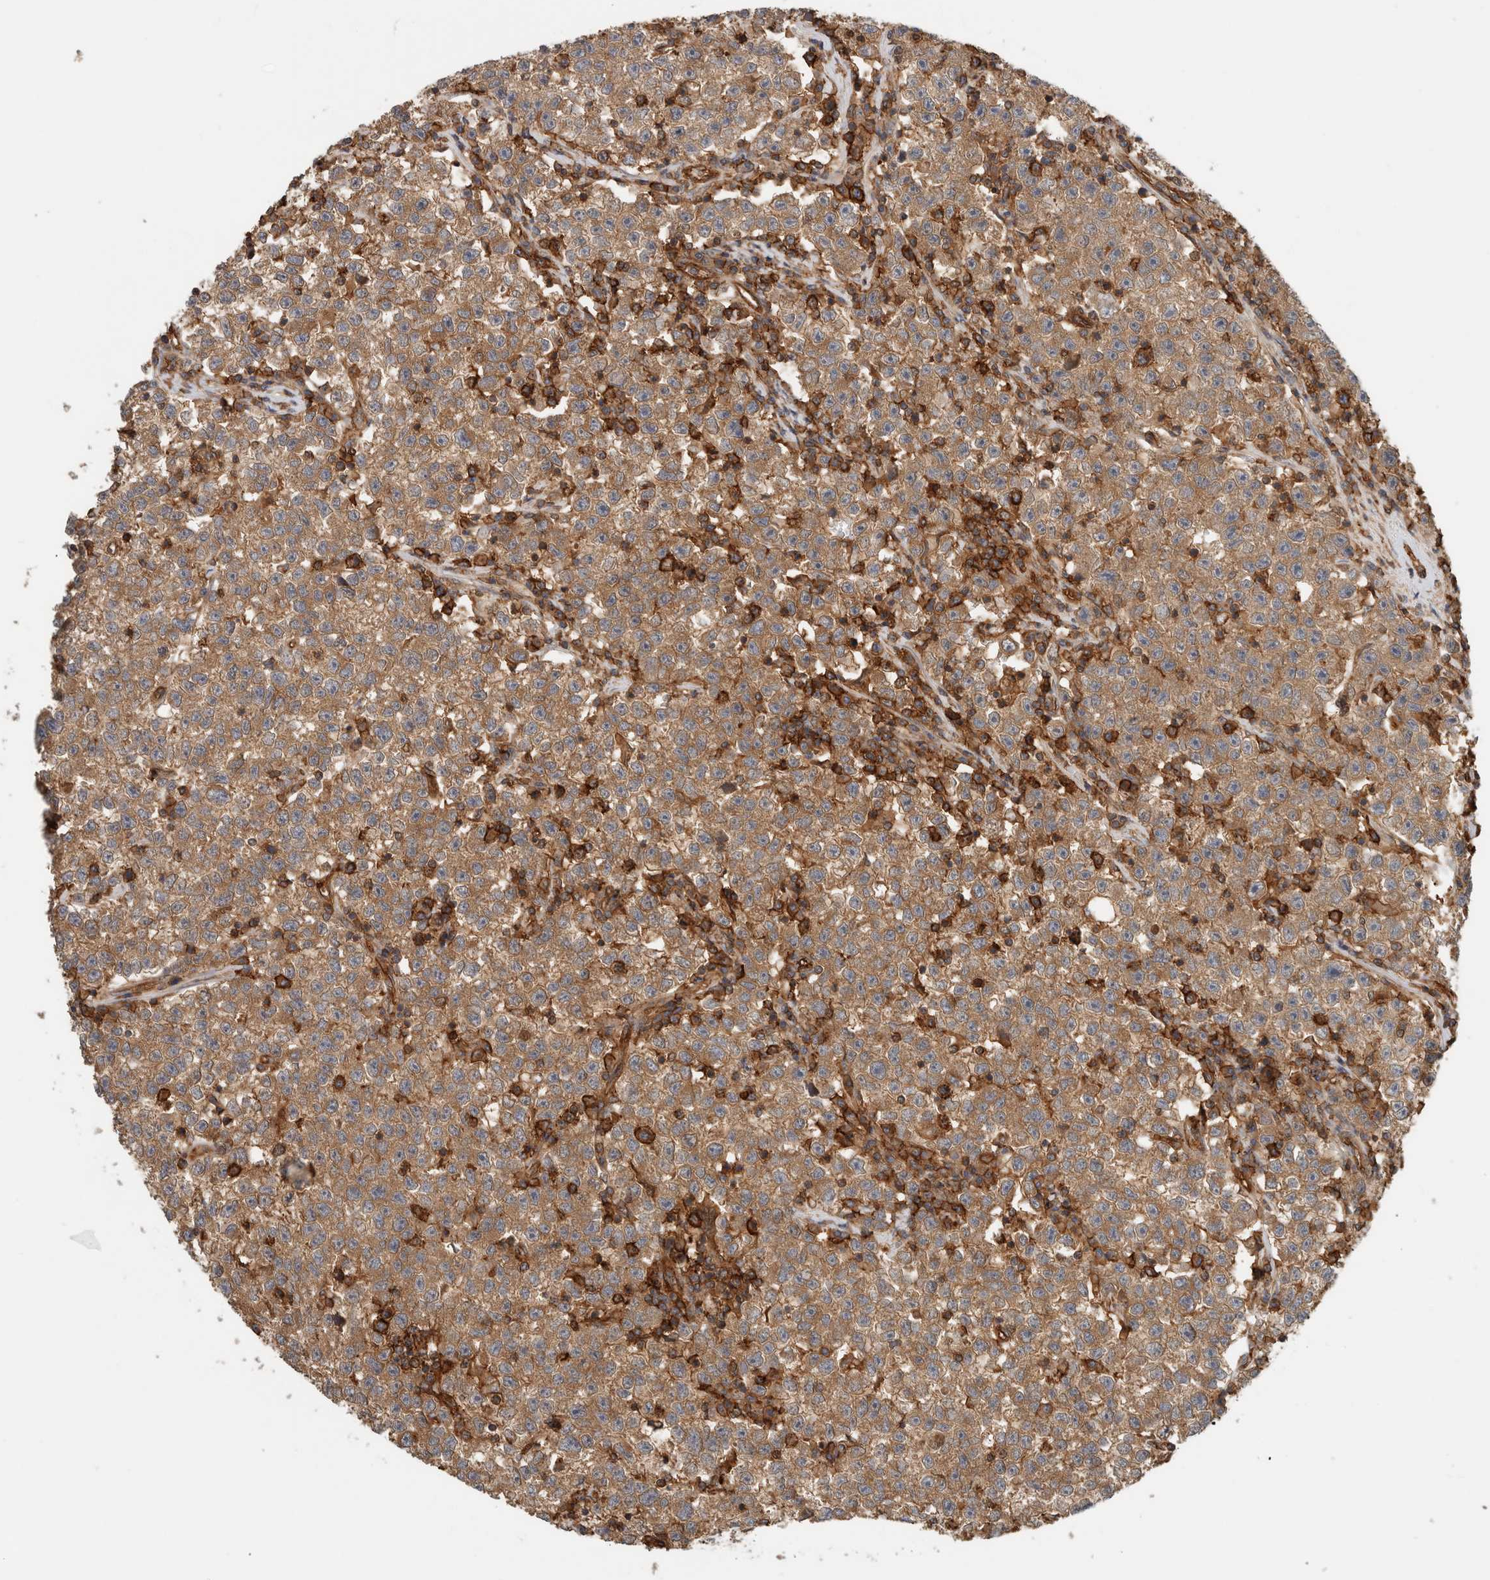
{"staining": {"intensity": "moderate", "quantity": ">75%", "location": "cytoplasmic/membranous"}, "tissue": "testis cancer", "cell_type": "Tumor cells", "image_type": "cancer", "snomed": [{"axis": "morphology", "description": "Seminoma, NOS"}, {"axis": "topography", "description": "Testis"}], "caption": "Protein analysis of testis cancer tissue reveals moderate cytoplasmic/membranous staining in approximately >75% of tumor cells.", "gene": "PFDN4", "patient": {"sex": "male", "age": 22}}